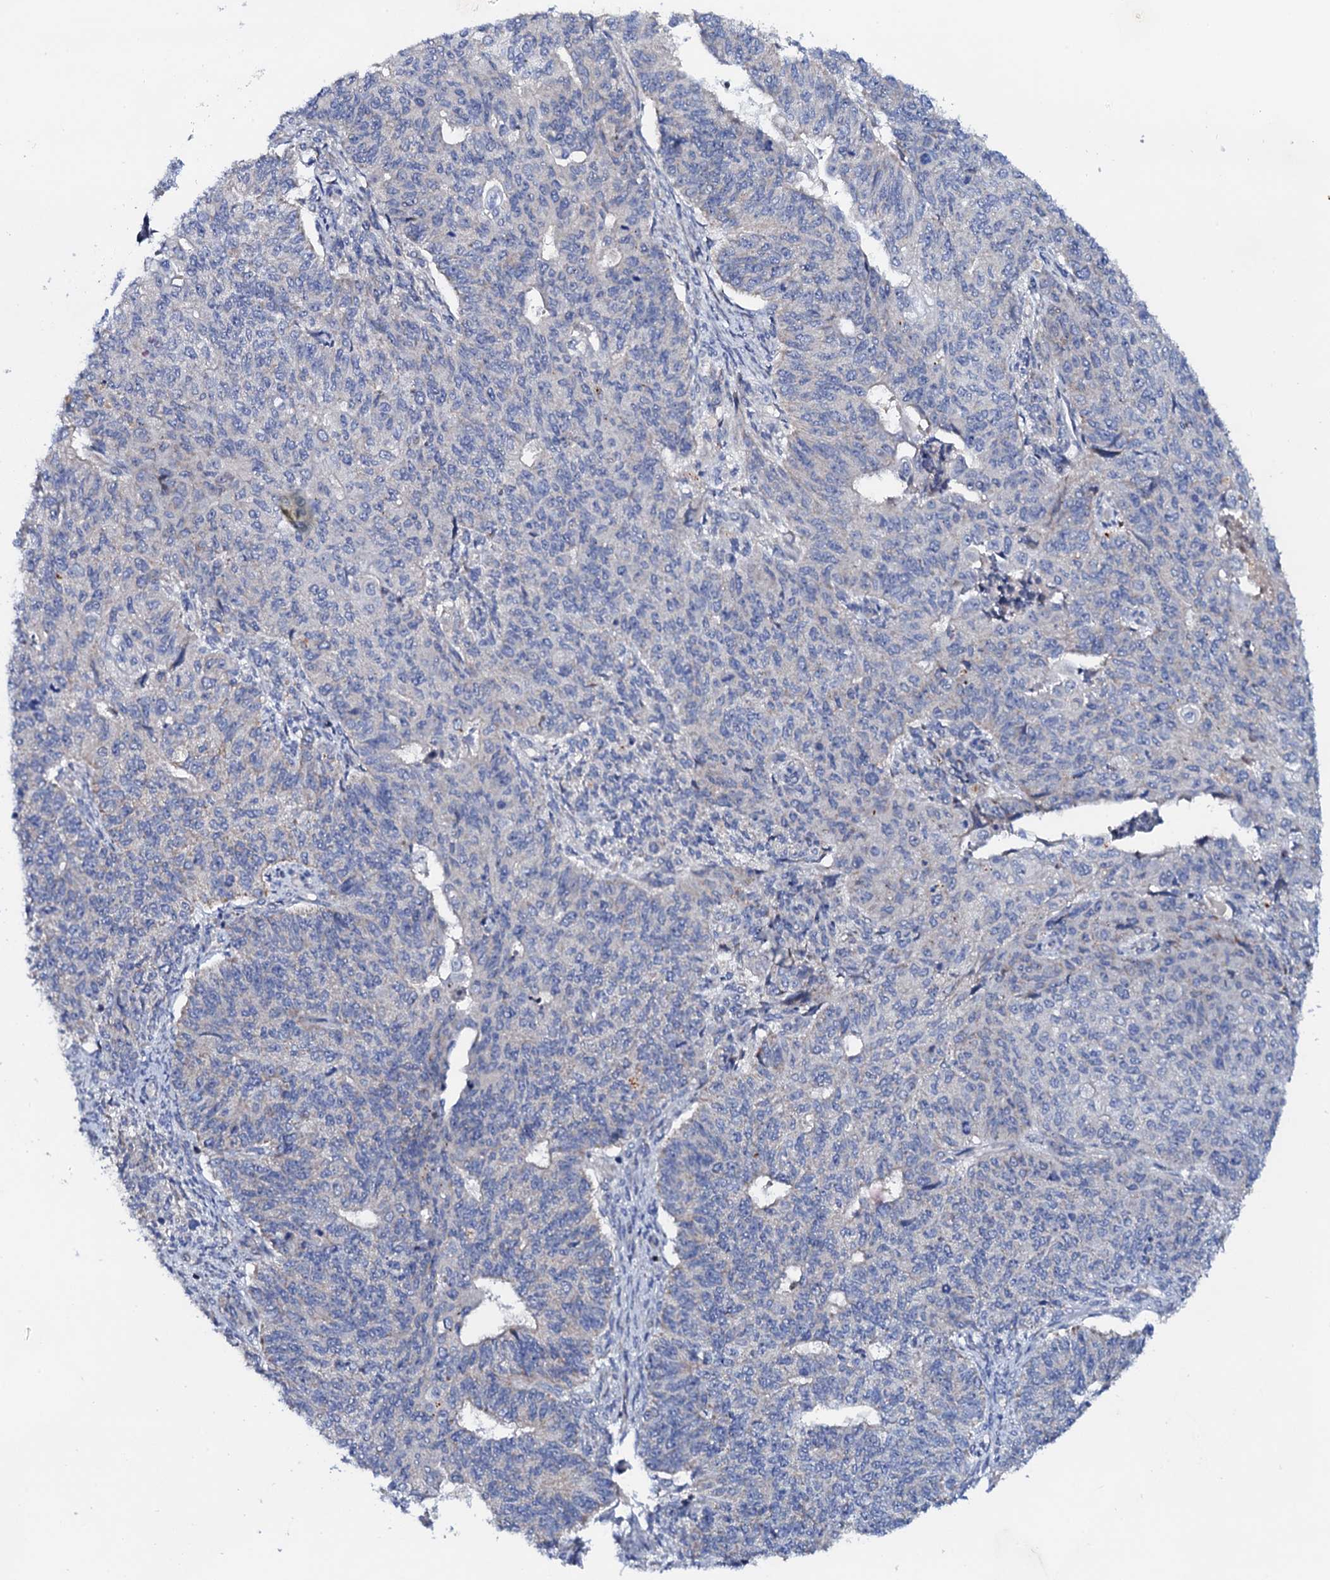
{"staining": {"intensity": "negative", "quantity": "none", "location": "none"}, "tissue": "endometrial cancer", "cell_type": "Tumor cells", "image_type": "cancer", "snomed": [{"axis": "morphology", "description": "Adenocarcinoma, NOS"}, {"axis": "topography", "description": "Endometrium"}], "caption": "Human endometrial adenocarcinoma stained for a protein using immunohistochemistry (IHC) displays no expression in tumor cells.", "gene": "MRPL48", "patient": {"sex": "female", "age": 32}}